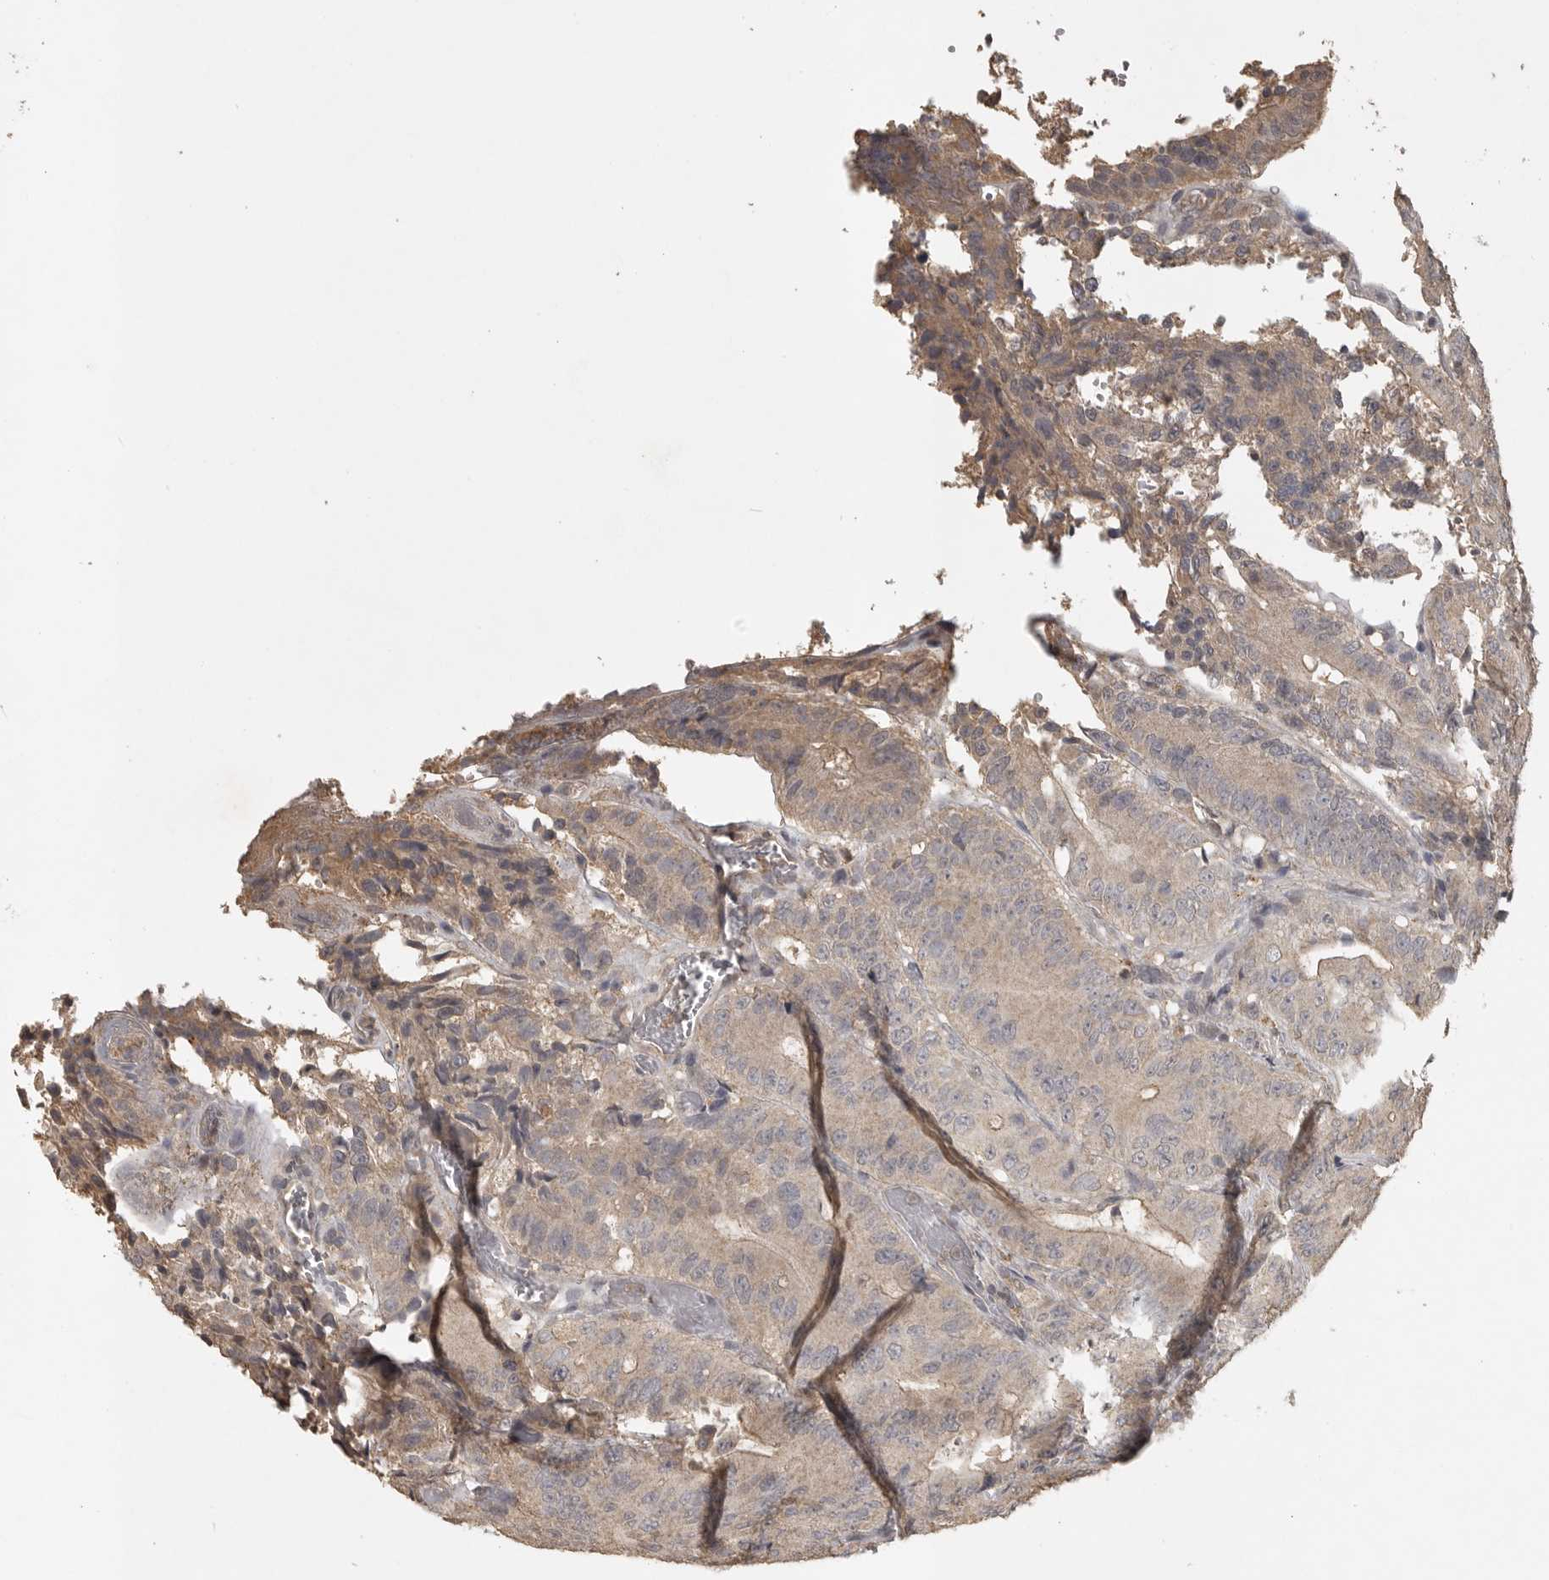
{"staining": {"intensity": "weak", "quantity": "25%-75%", "location": "cytoplasmic/membranous"}, "tissue": "colorectal cancer", "cell_type": "Tumor cells", "image_type": "cancer", "snomed": [{"axis": "morphology", "description": "Adenocarcinoma, NOS"}, {"axis": "topography", "description": "Colon"}], "caption": "Immunohistochemistry micrograph of neoplastic tissue: adenocarcinoma (colorectal) stained using immunohistochemistry (IHC) exhibits low levels of weak protein expression localized specifically in the cytoplasmic/membranous of tumor cells, appearing as a cytoplasmic/membranous brown color.", "gene": "ADAMTS4", "patient": {"sex": "male", "age": 83}}